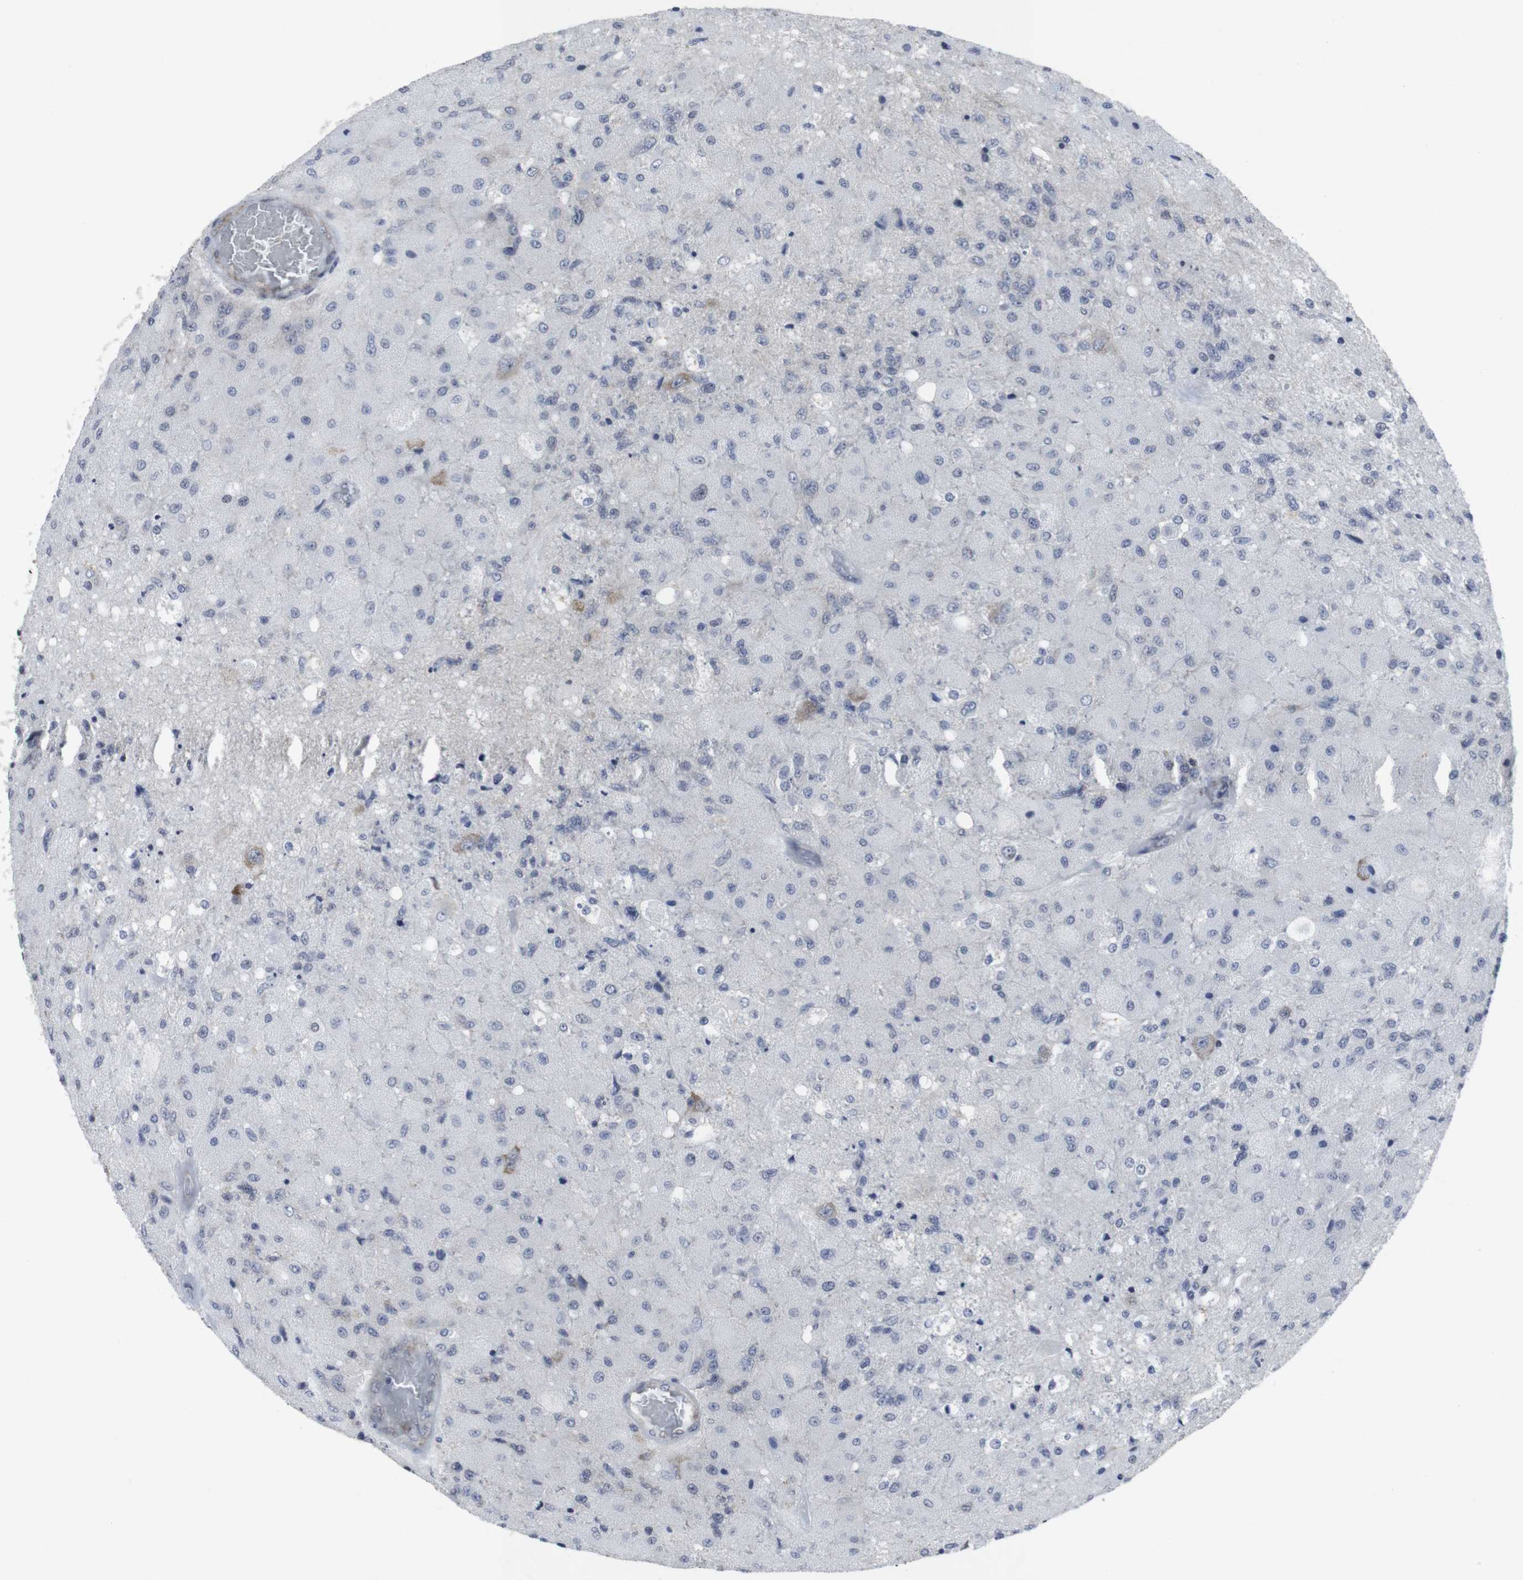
{"staining": {"intensity": "weak", "quantity": "<25%", "location": "cytoplasmic/membranous"}, "tissue": "glioma", "cell_type": "Tumor cells", "image_type": "cancer", "snomed": [{"axis": "morphology", "description": "Normal tissue, NOS"}, {"axis": "morphology", "description": "Glioma, malignant, High grade"}, {"axis": "topography", "description": "Cerebral cortex"}], "caption": "High magnification brightfield microscopy of glioma stained with DAB (brown) and counterstained with hematoxylin (blue): tumor cells show no significant expression.", "gene": "GEMIN2", "patient": {"sex": "male", "age": 77}}